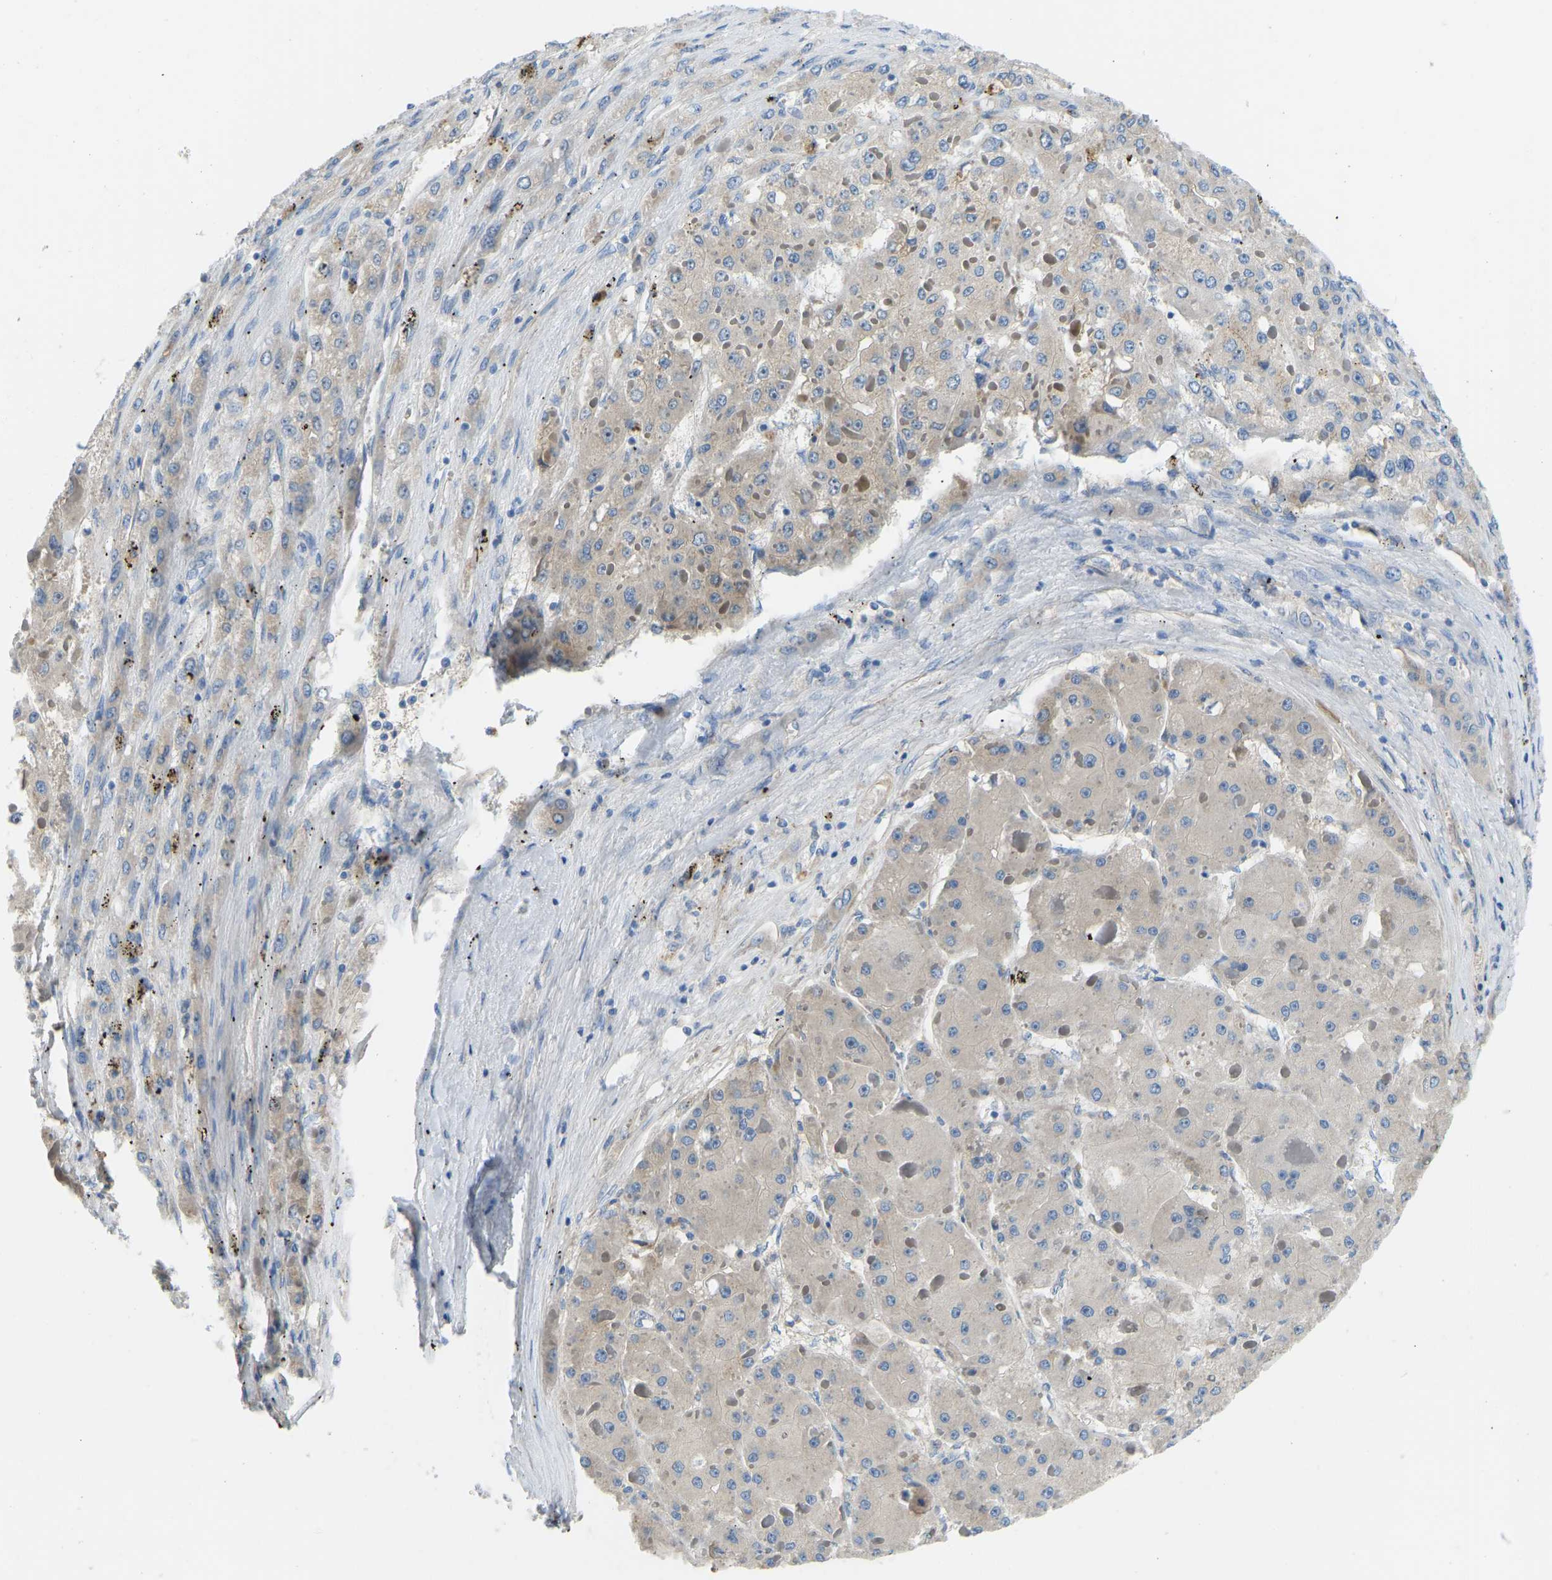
{"staining": {"intensity": "negative", "quantity": "none", "location": "none"}, "tissue": "liver cancer", "cell_type": "Tumor cells", "image_type": "cancer", "snomed": [{"axis": "morphology", "description": "Carcinoma, Hepatocellular, NOS"}, {"axis": "topography", "description": "Liver"}], "caption": "Liver cancer (hepatocellular carcinoma) was stained to show a protein in brown. There is no significant positivity in tumor cells.", "gene": "COL15A1", "patient": {"sex": "female", "age": 73}}